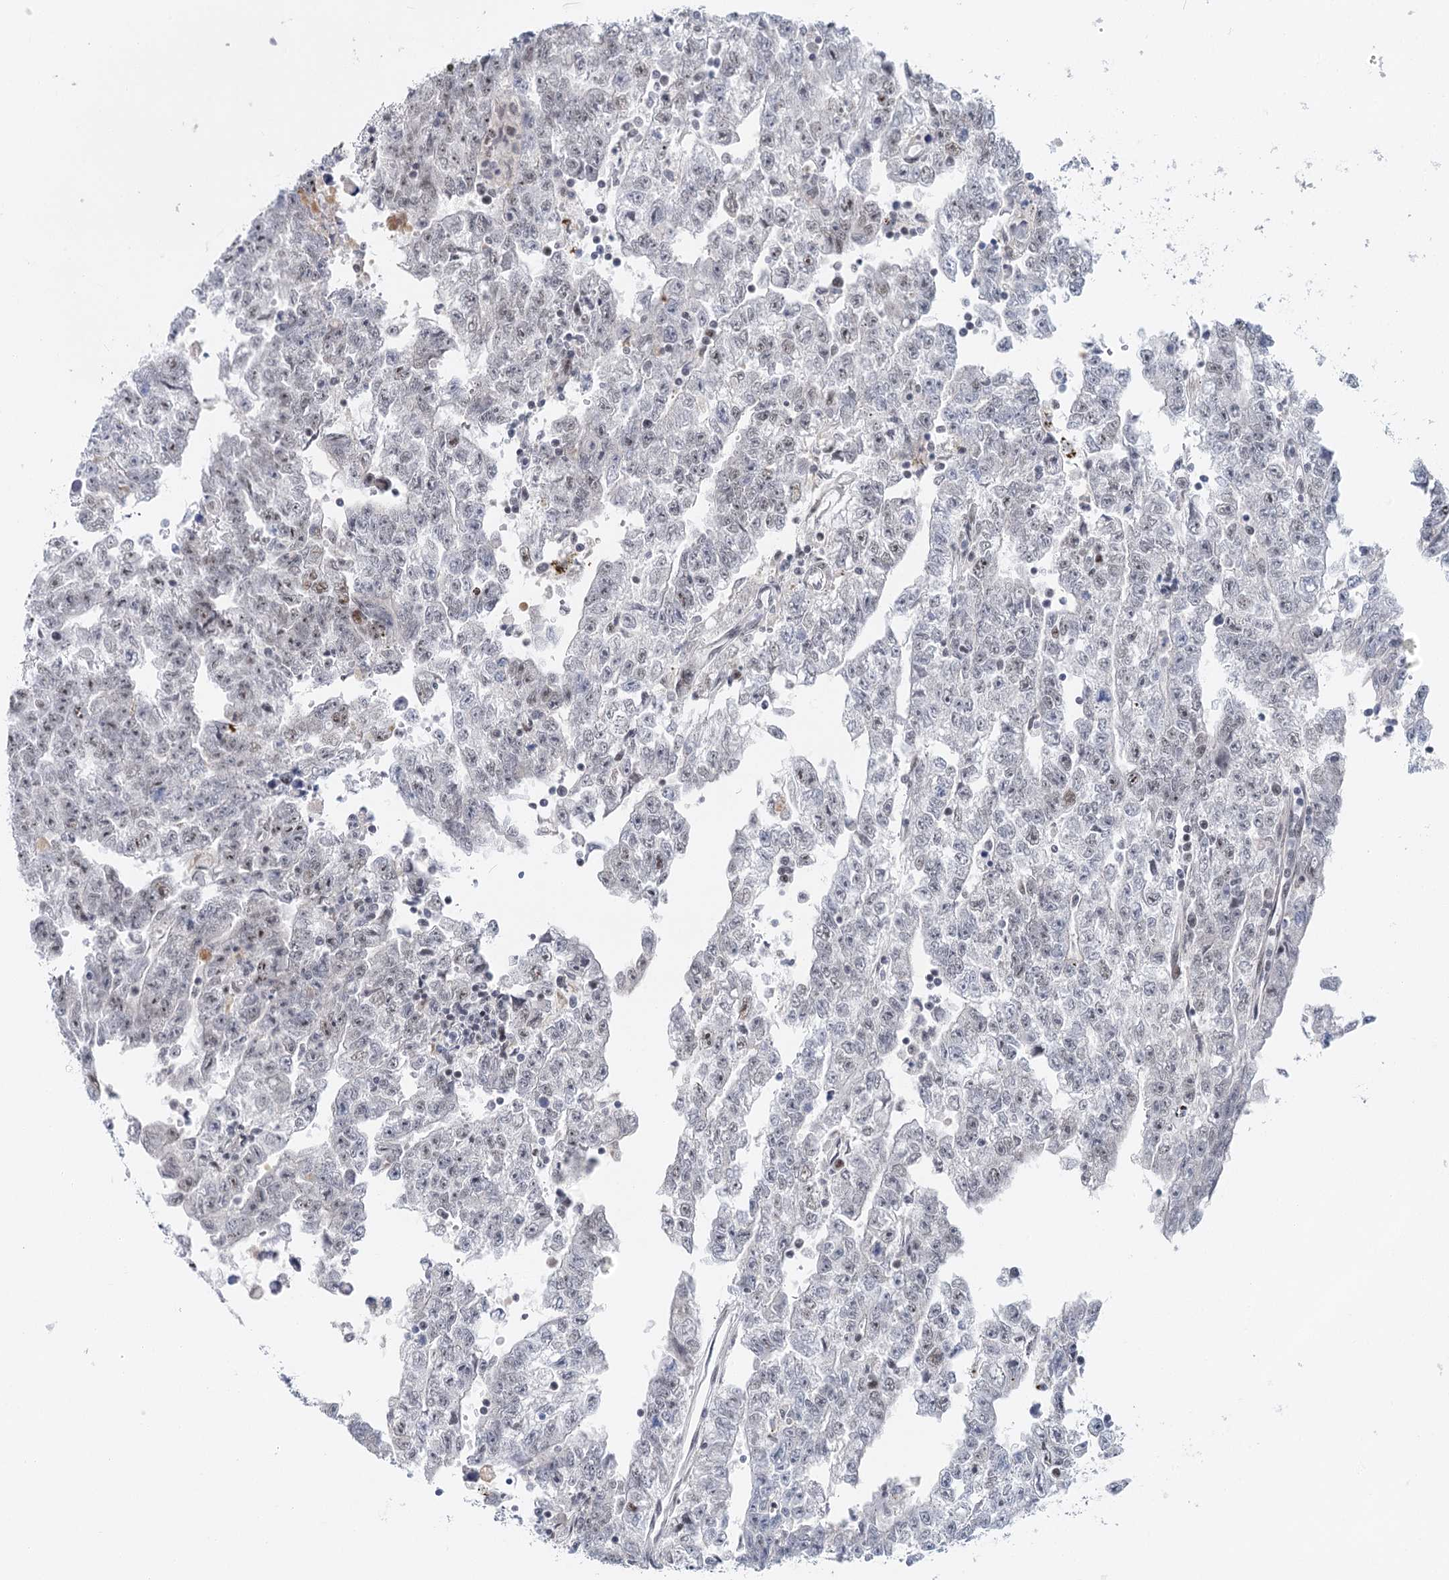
{"staining": {"intensity": "negative", "quantity": "none", "location": "none"}, "tissue": "testis cancer", "cell_type": "Tumor cells", "image_type": "cancer", "snomed": [{"axis": "morphology", "description": "Carcinoma, Embryonal, NOS"}, {"axis": "topography", "description": "Testis"}], "caption": "This is a photomicrograph of IHC staining of testis embryonal carcinoma, which shows no positivity in tumor cells. (DAB (3,3'-diaminobenzidine) IHC with hematoxylin counter stain).", "gene": "IL11RA", "patient": {"sex": "male", "age": 25}}